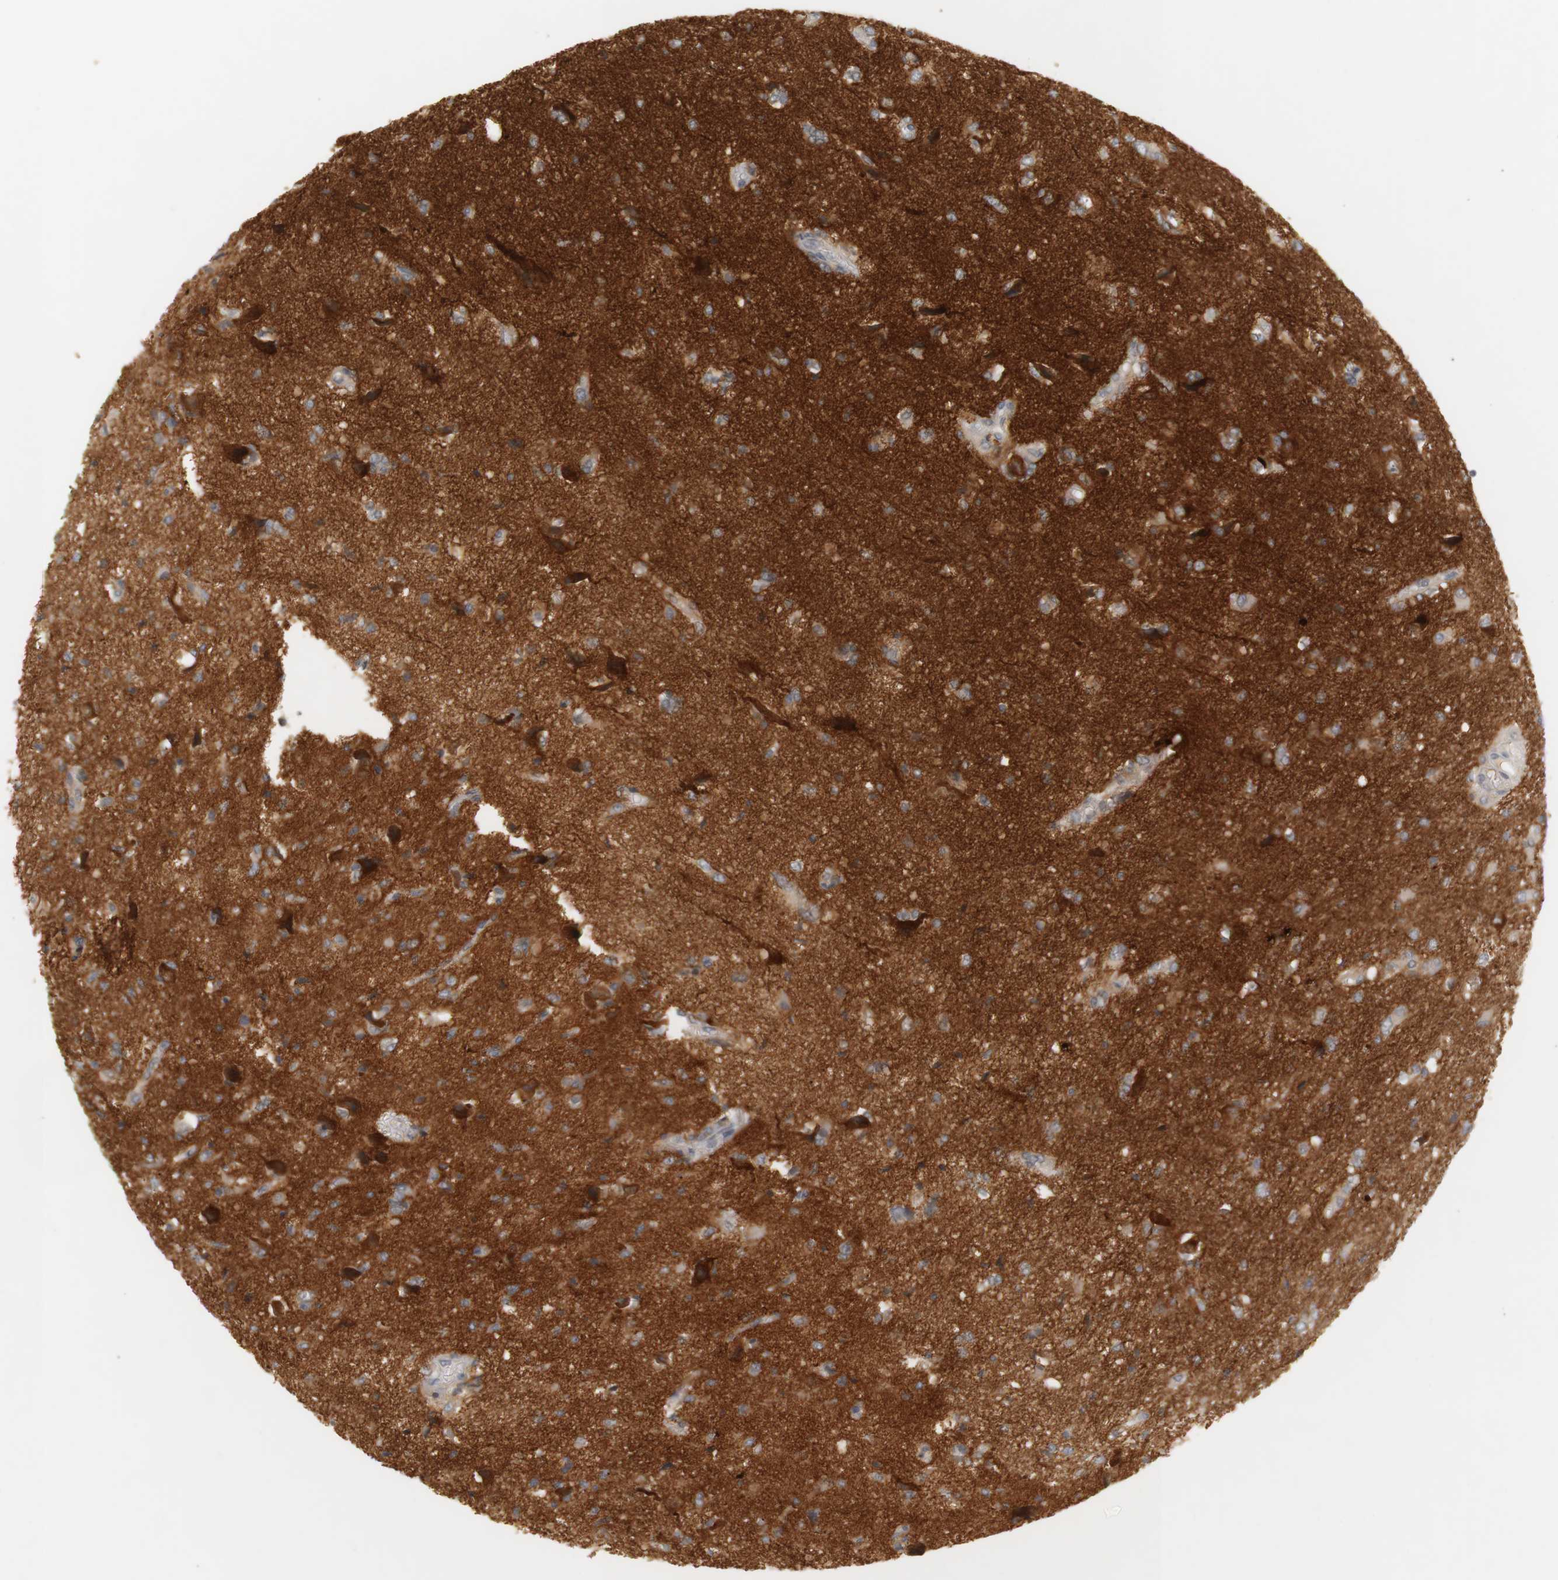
{"staining": {"intensity": "weak", "quantity": "25%-75%", "location": "cytoplasmic/membranous"}, "tissue": "glioma", "cell_type": "Tumor cells", "image_type": "cancer", "snomed": [{"axis": "morphology", "description": "Glioma, malignant, High grade"}, {"axis": "topography", "description": "Brain"}], "caption": "Immunohistochemical staining of high-grade glioma (malignant) demonstrates low levels of weak cytoplasmic/membranous staining in about 25%-75% of tumor cells.", "gene": "RTN3", "patient": {"sex": "female", "age": 59}}